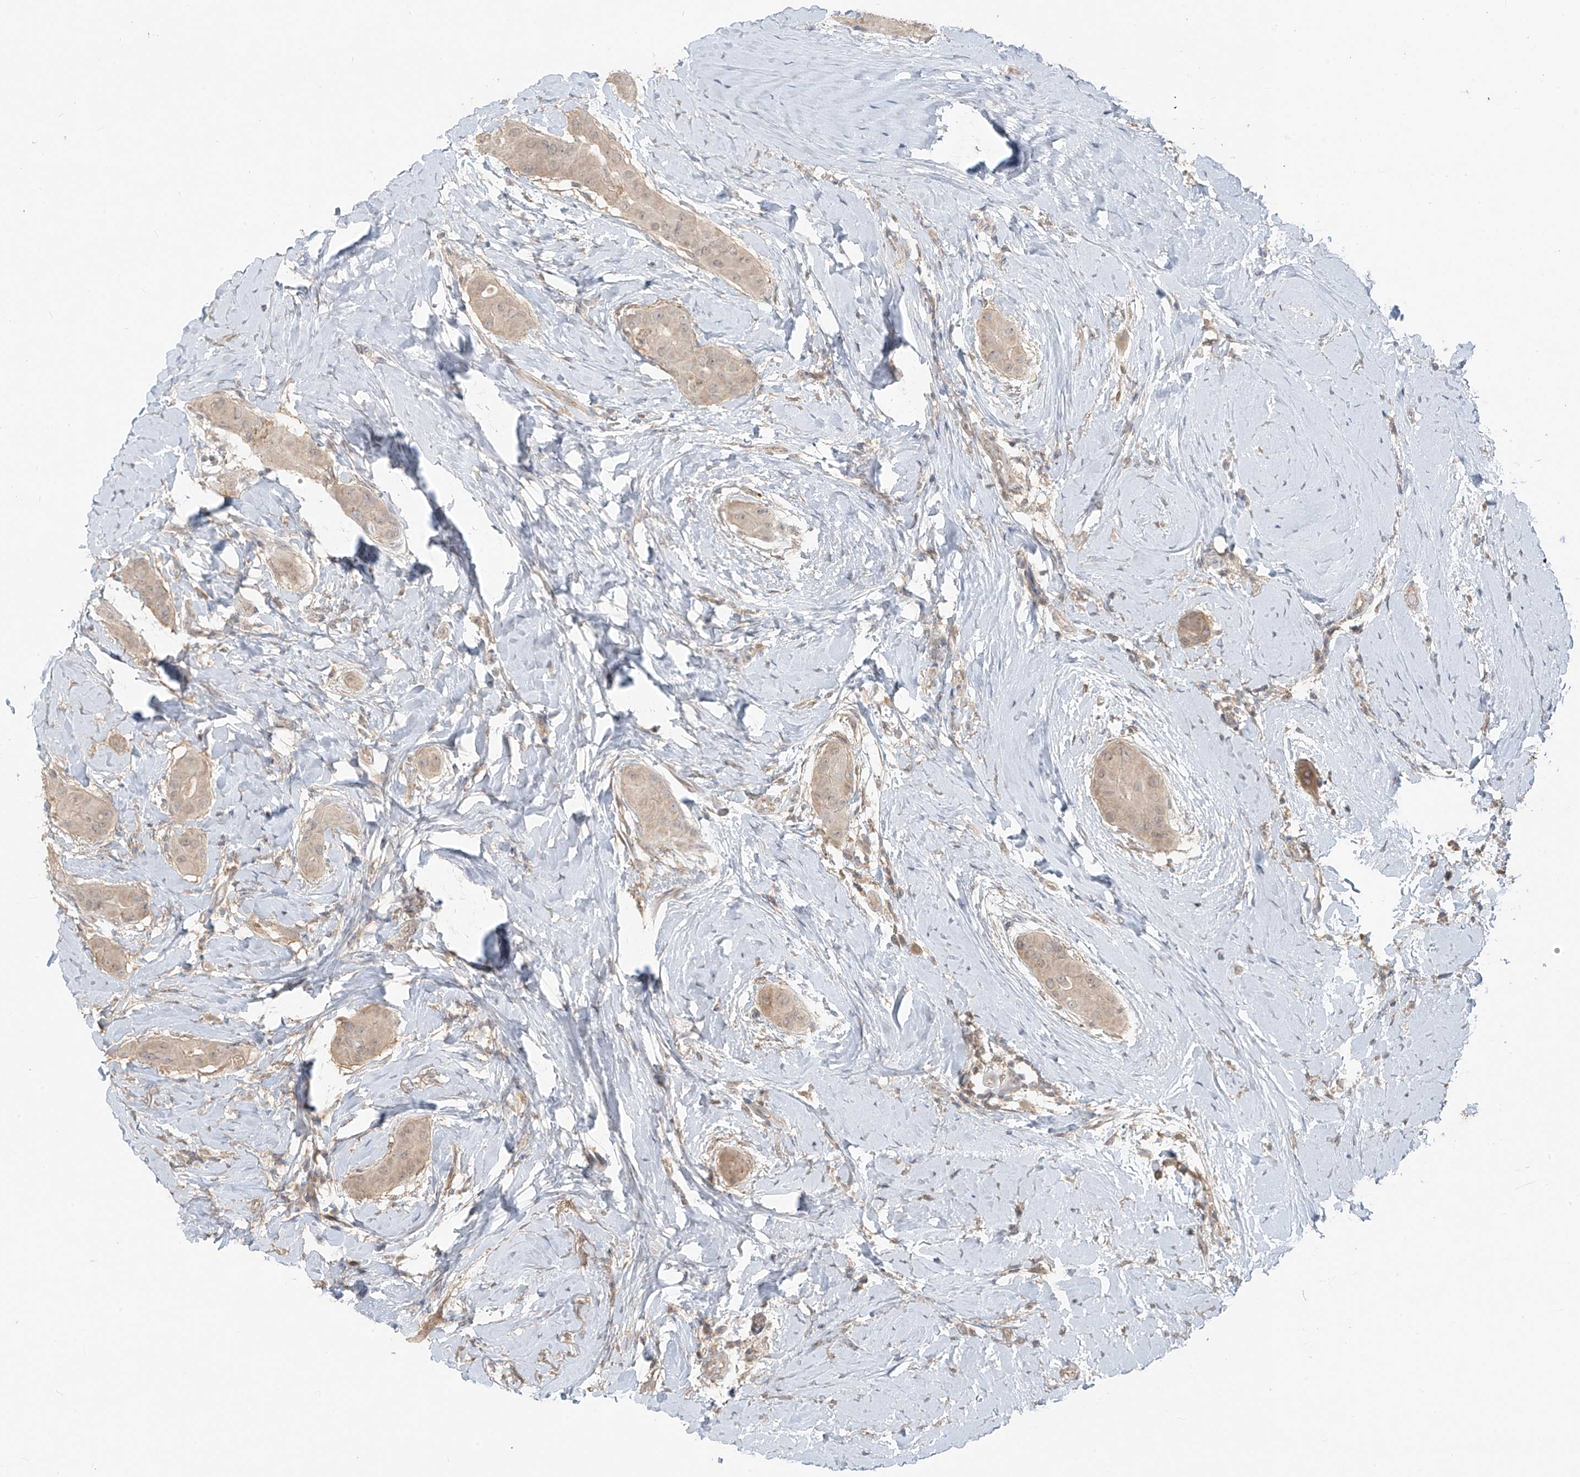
{"staining": {"intensity": "weak", "quantity": ">75%", "location": "cytoplasmic/membranous"}, "tissue": "thyroid cancer", "cell_type": "Tumor cells", "image_type": "cancer", "snomed": [{"axis": "morphology", "description": "Papillary adenocarcinoma, NOS"}, {"axis": "topography", "description": "Thyroid gland"}], "caption": "DAB immunohistochemical staining of human thyroid papillary adenocarcinoma reveals weak cytoplasmic/membranous protein staining in approximately >75% of tumor cells.", "gene": "ABCD1", "patient": {"sex": "male", "age": 33}}